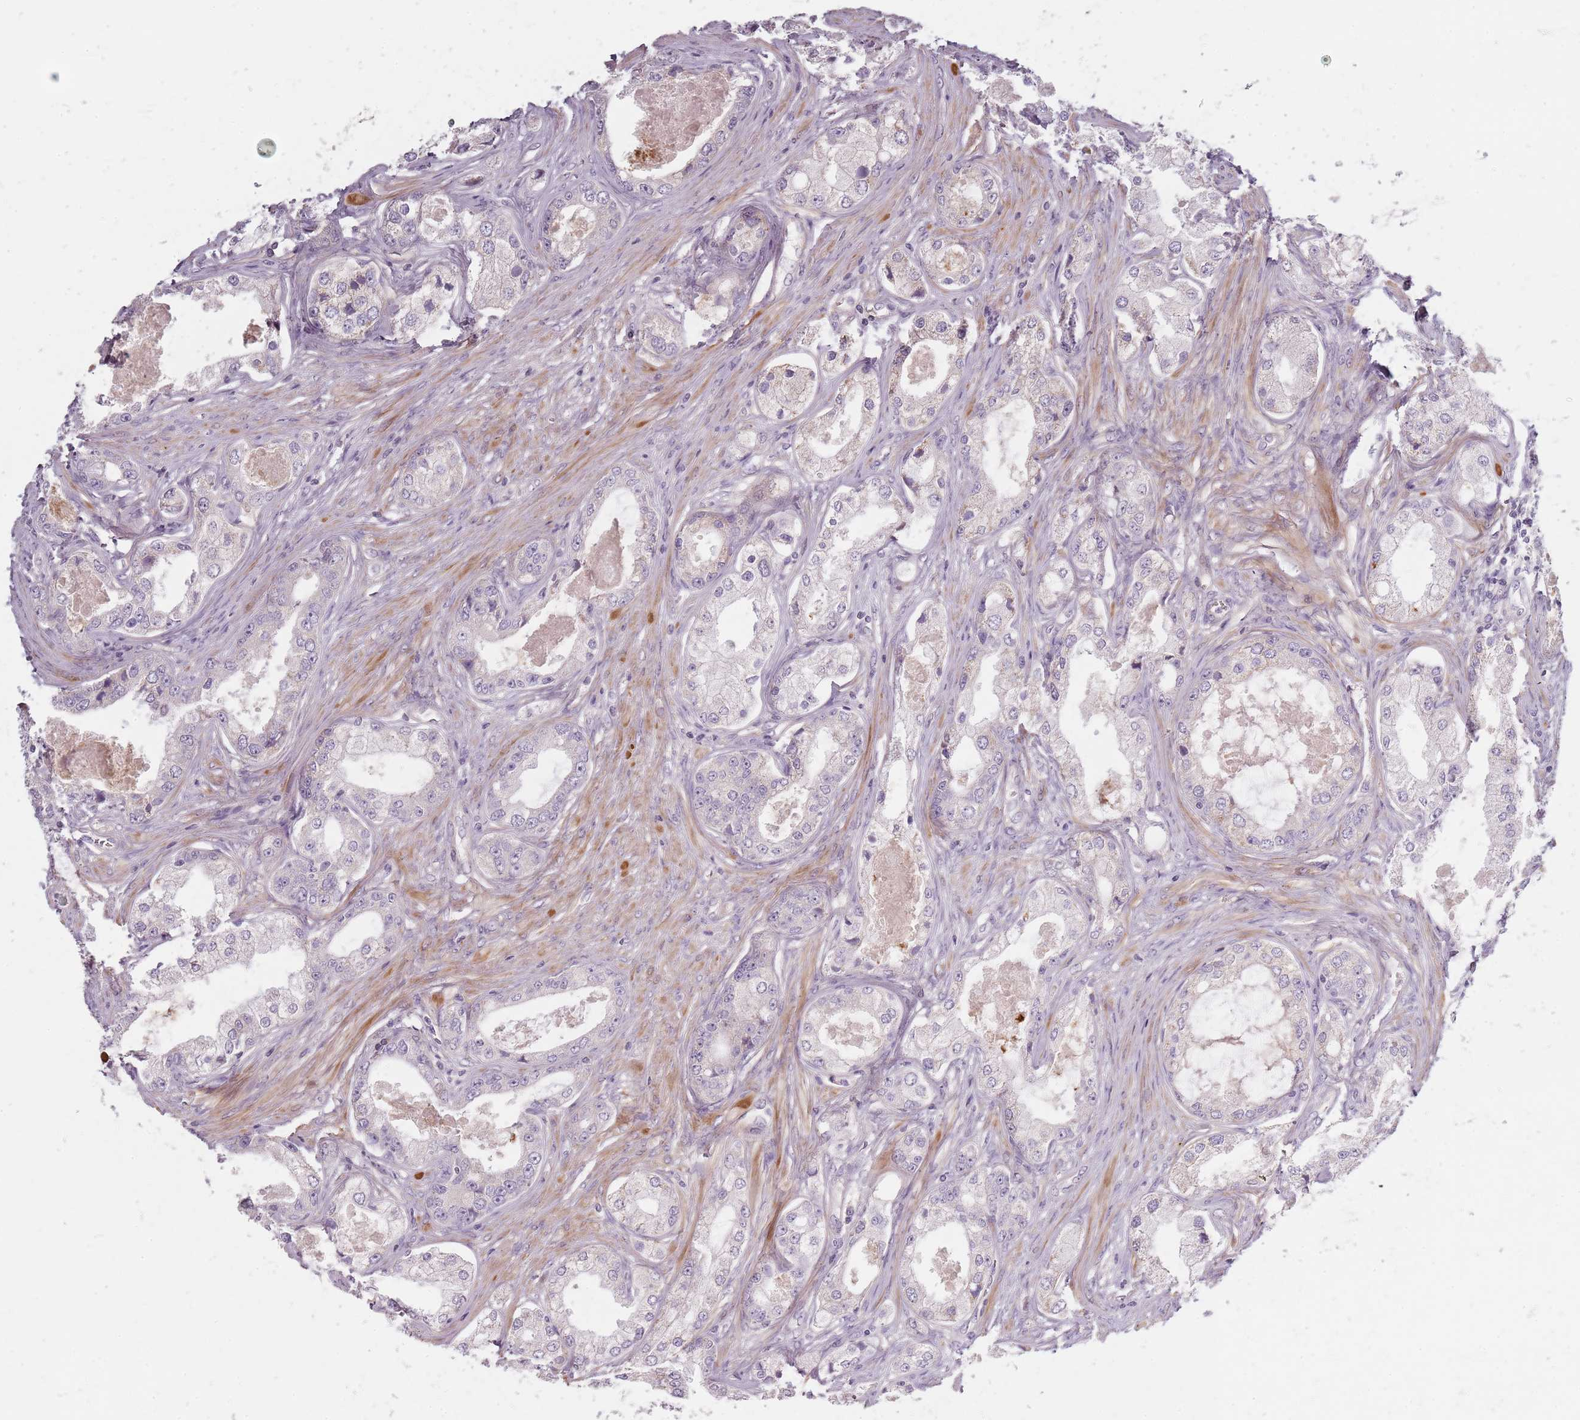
{"staining": {"intensity": "negative", "quantity": "none", "location": "none"}, "tissue": "prostate cancer", "cell_type": "Tumor cells", "image_type": "cancer", "snomed": [{"axis": "morphology", "description": "Adenocarcinoma, Low grade"}, {"axis": "topography", "description": "Prostate"}], "caption": "There is no significant positivity in tumor cells of prostate cancer. (Stains: DAB immunohistochemistry (IHC) with hematoxylin counter stain, Microscopy: brightfield microscopy at high magnification).", "gene": "SYNGR3", "patient": {"sex": "male", "age": 68}}